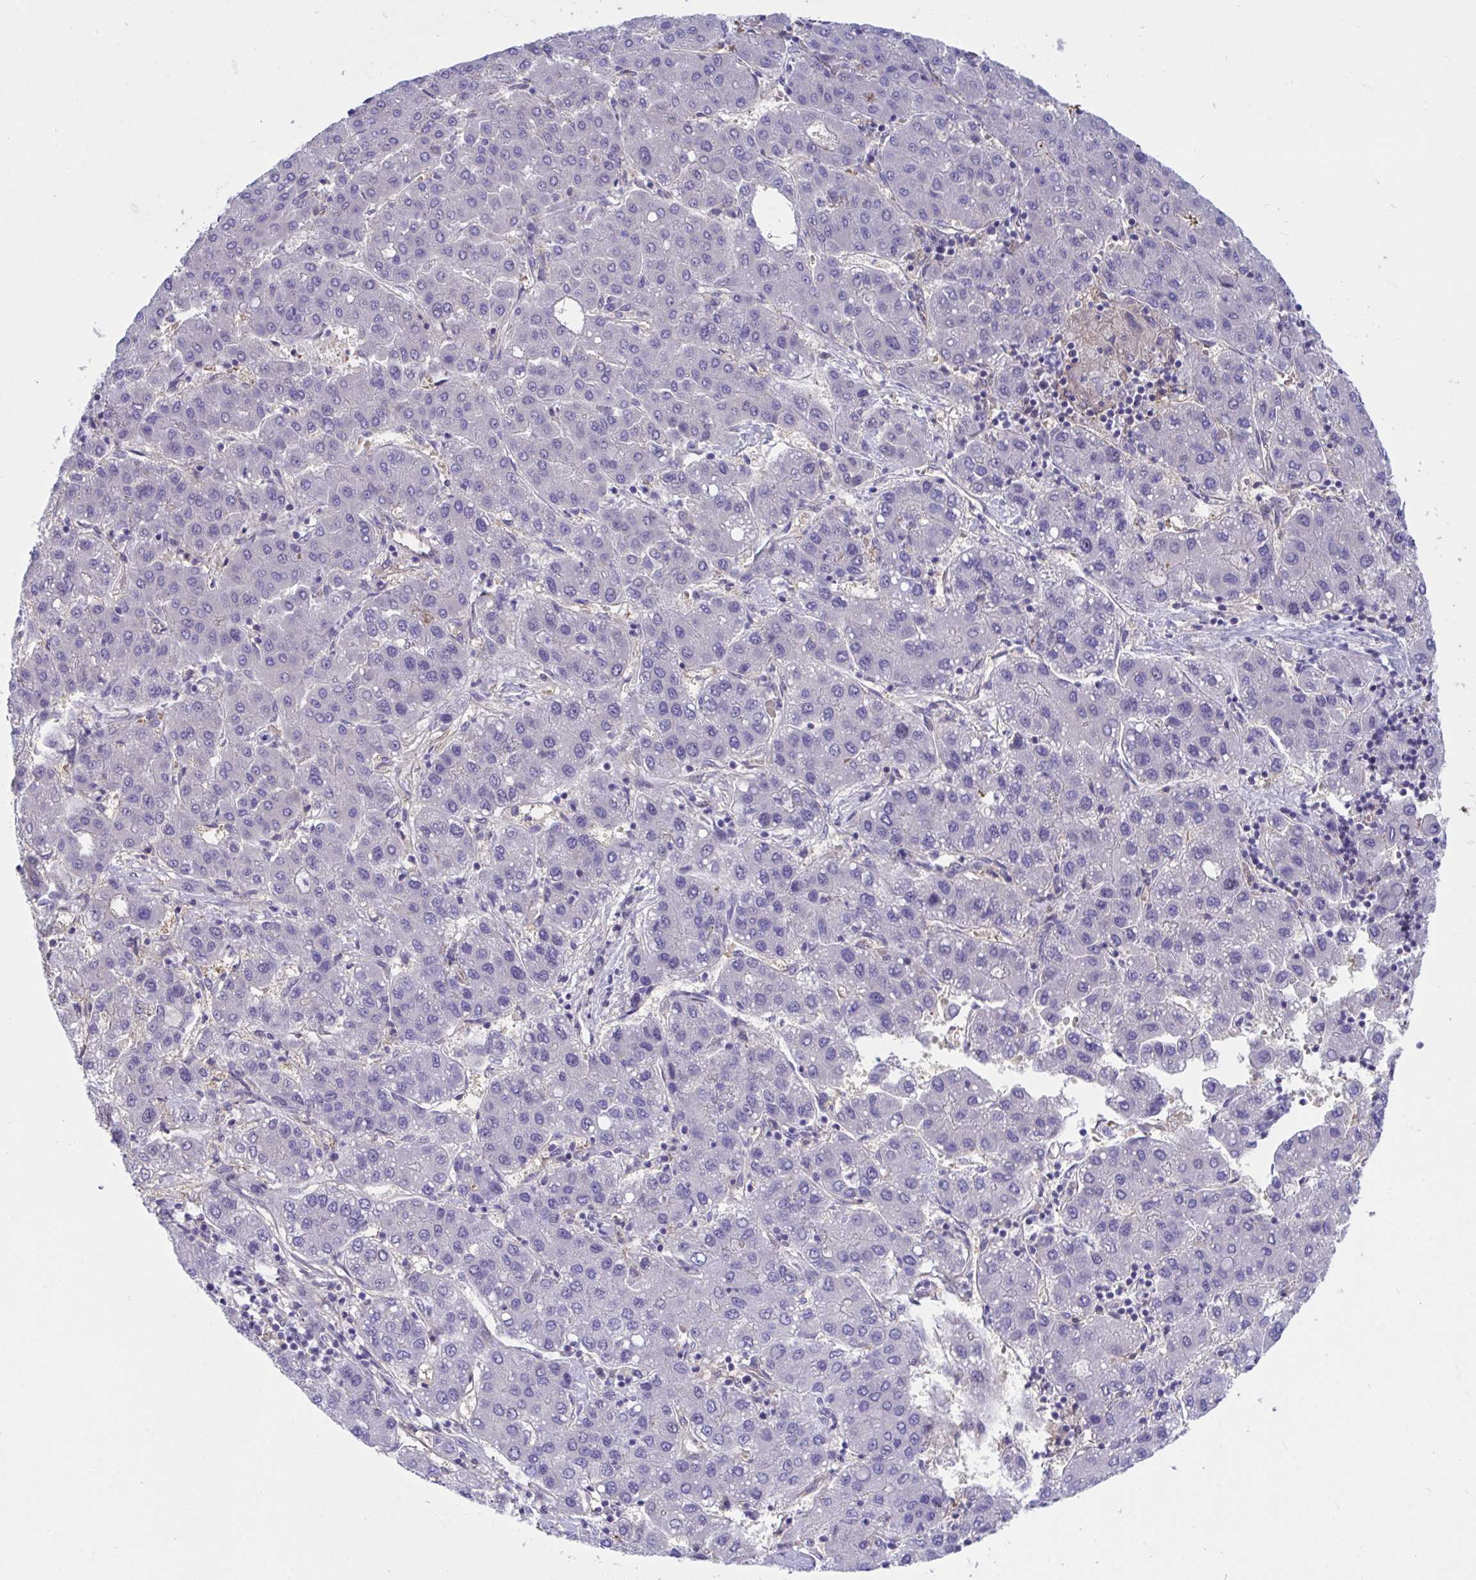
{"staining": {"intensity": "negative", "quantity": "none", "location": "none"}, "tissue": "liver cancer", "cell_type": "Tumor cells", "image_type": "cancer", "snomed": [{"axis": "morphology", "description": "Carcinoma, Hepatocellular, NOS"}, {"axis": "topography", "description": "Liver"}], "caption": "Tumor cells are negative for protein expression in human liver hepatocellular carcinoma.", "gene": "CENPQ", "patient": {"sex": "male", "age": 65}}